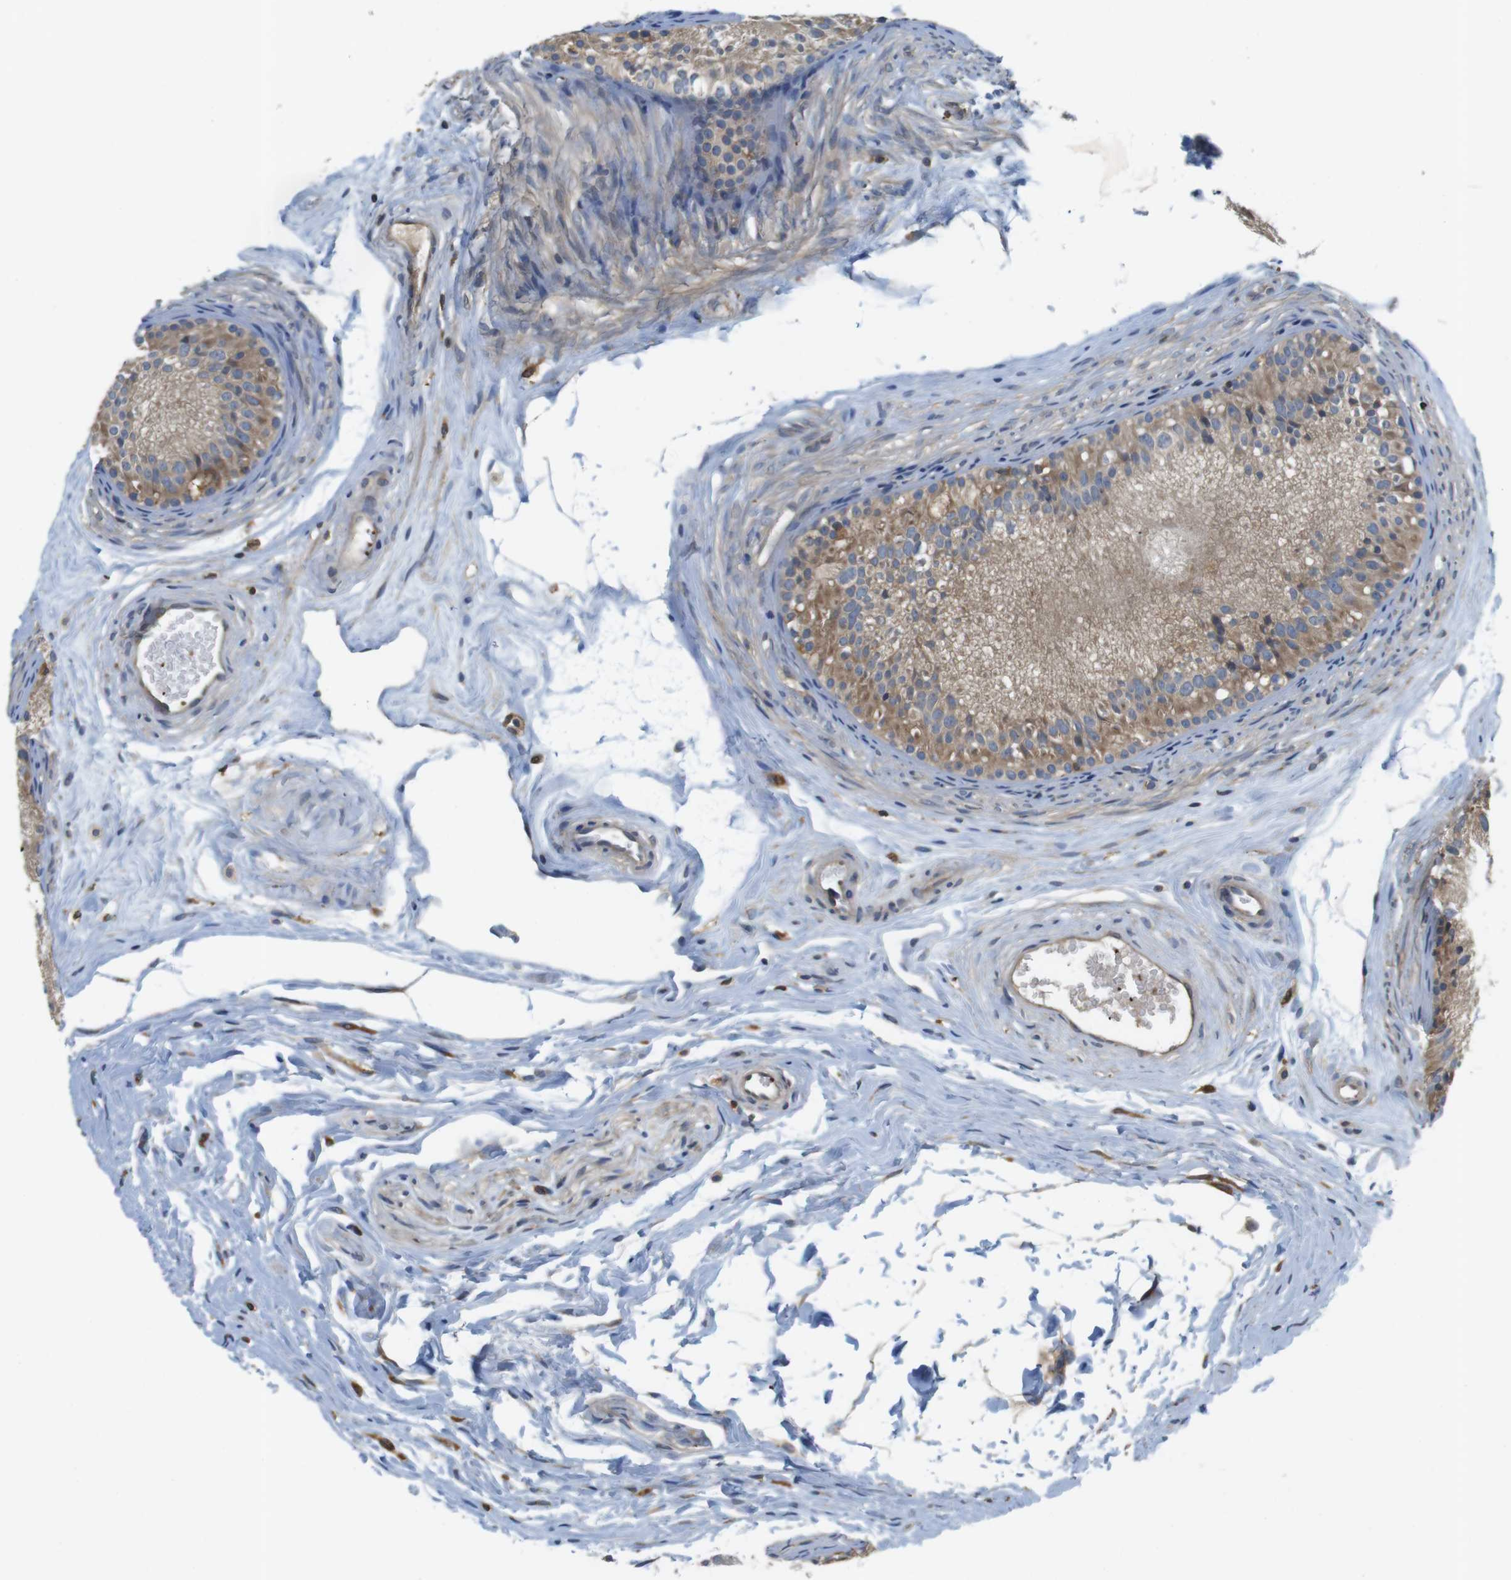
{"staining": {"intensity": "moderate", "quantity": "25%-75%", "location": "cytoplasmic/membranous"}, "tissue": "epididymis", "cell_type": "Glandular cells", "image_type": "normal", "snomed": [{"axis": "morphology", "description": "Normal tissue, NOS"}, {"axis": "topography", "description": "Epididymis"}], "caption": "An image of human epididymis stained for a protein shows moderate cytoplasmic/membranous brown staining in glandular cells.", "gene": "HERPUD2", "patient": {"sex": "male", "age": 56}}